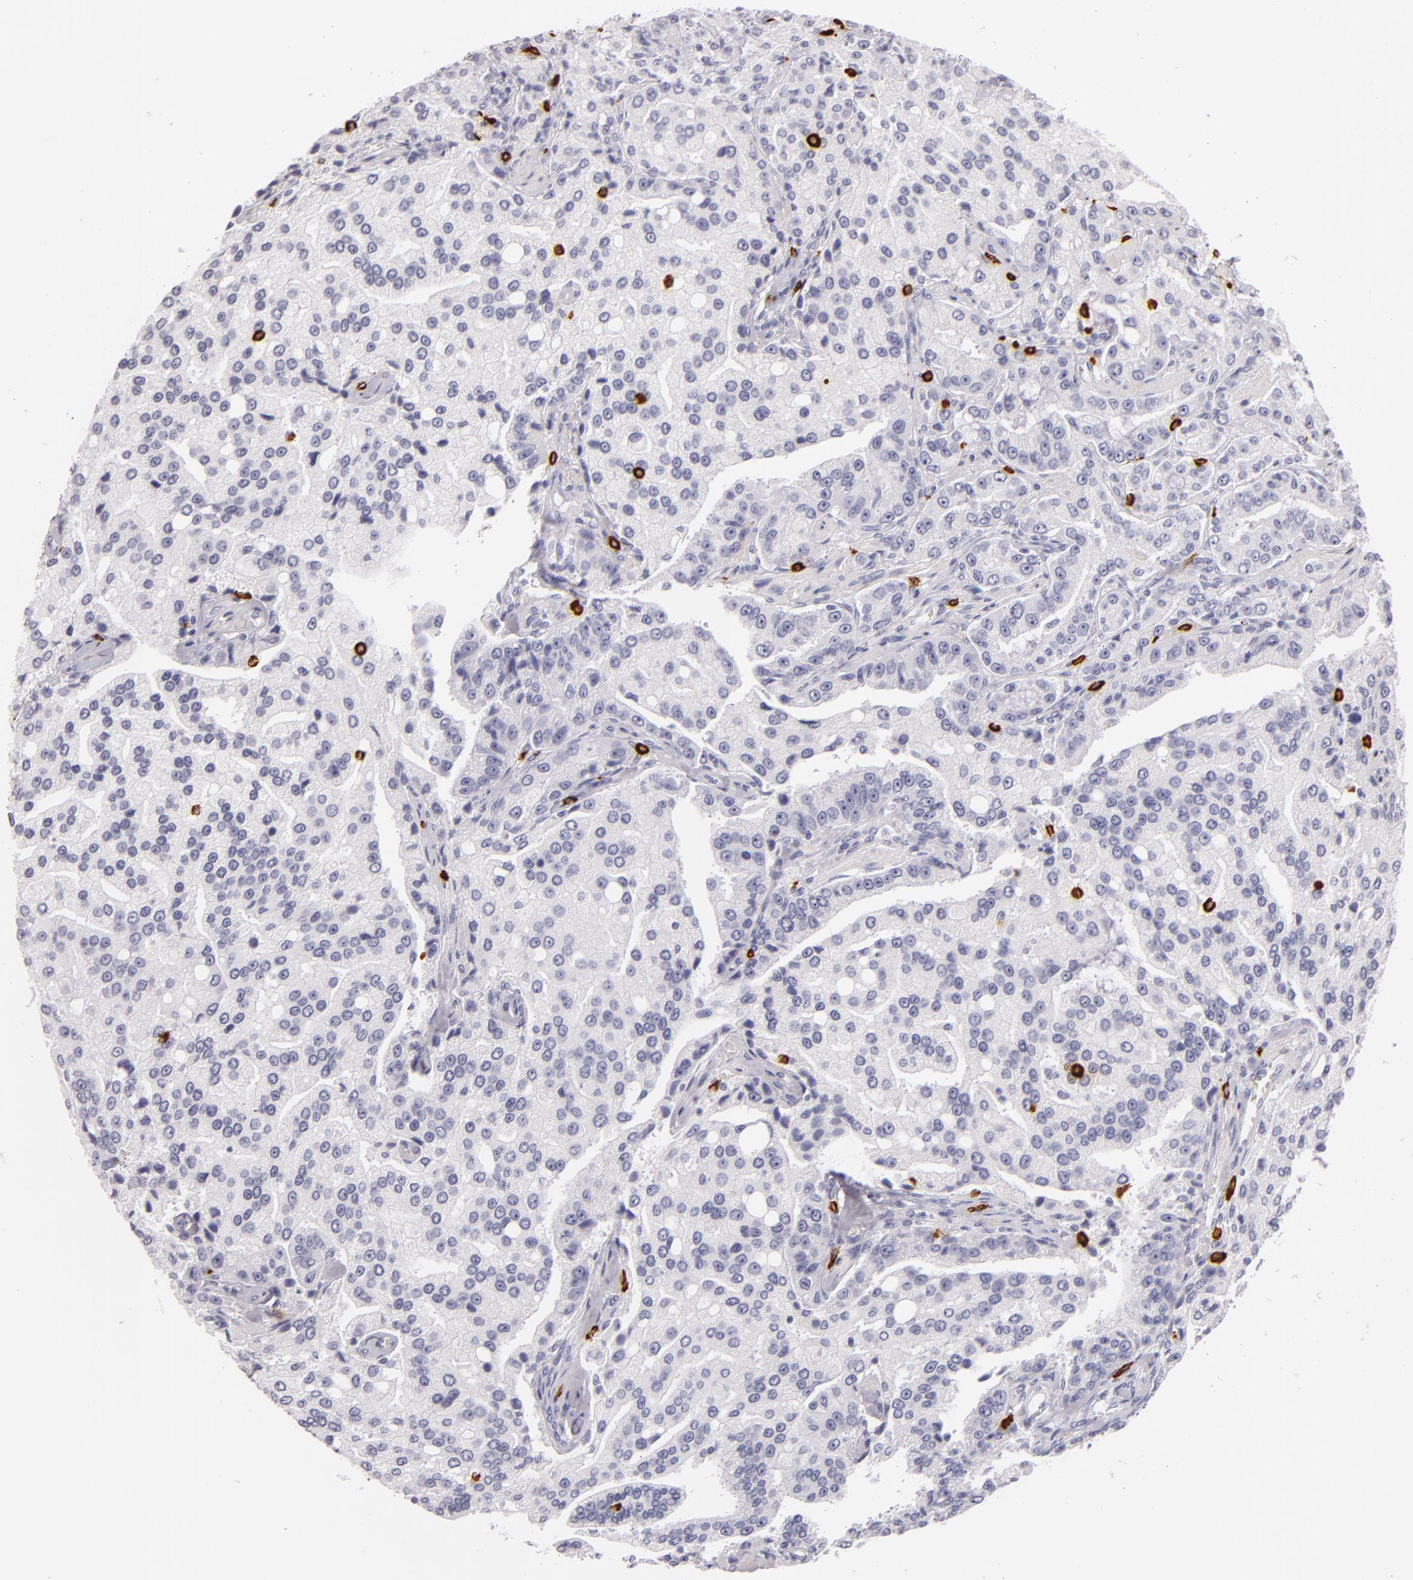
{"staining": {"intensity": "negative", "quantity": "none", "location": "none"}, "tissue": "prostate cancer", "cell_type": "Tumor cells", "image_type": "cancer", "snomed": [{"axis": "morphology", "description": "Adenocarcinoma, Medium grade"}, {"axis": "topography", "description": "Prostate"}], "caption": "This is an immunohistochemistry (IHC) micrograph of human prostate cancer. There is no positivity in tumor cells.", "gene": "TPSD1", "patient": {"sex": "male", "age": 72}}